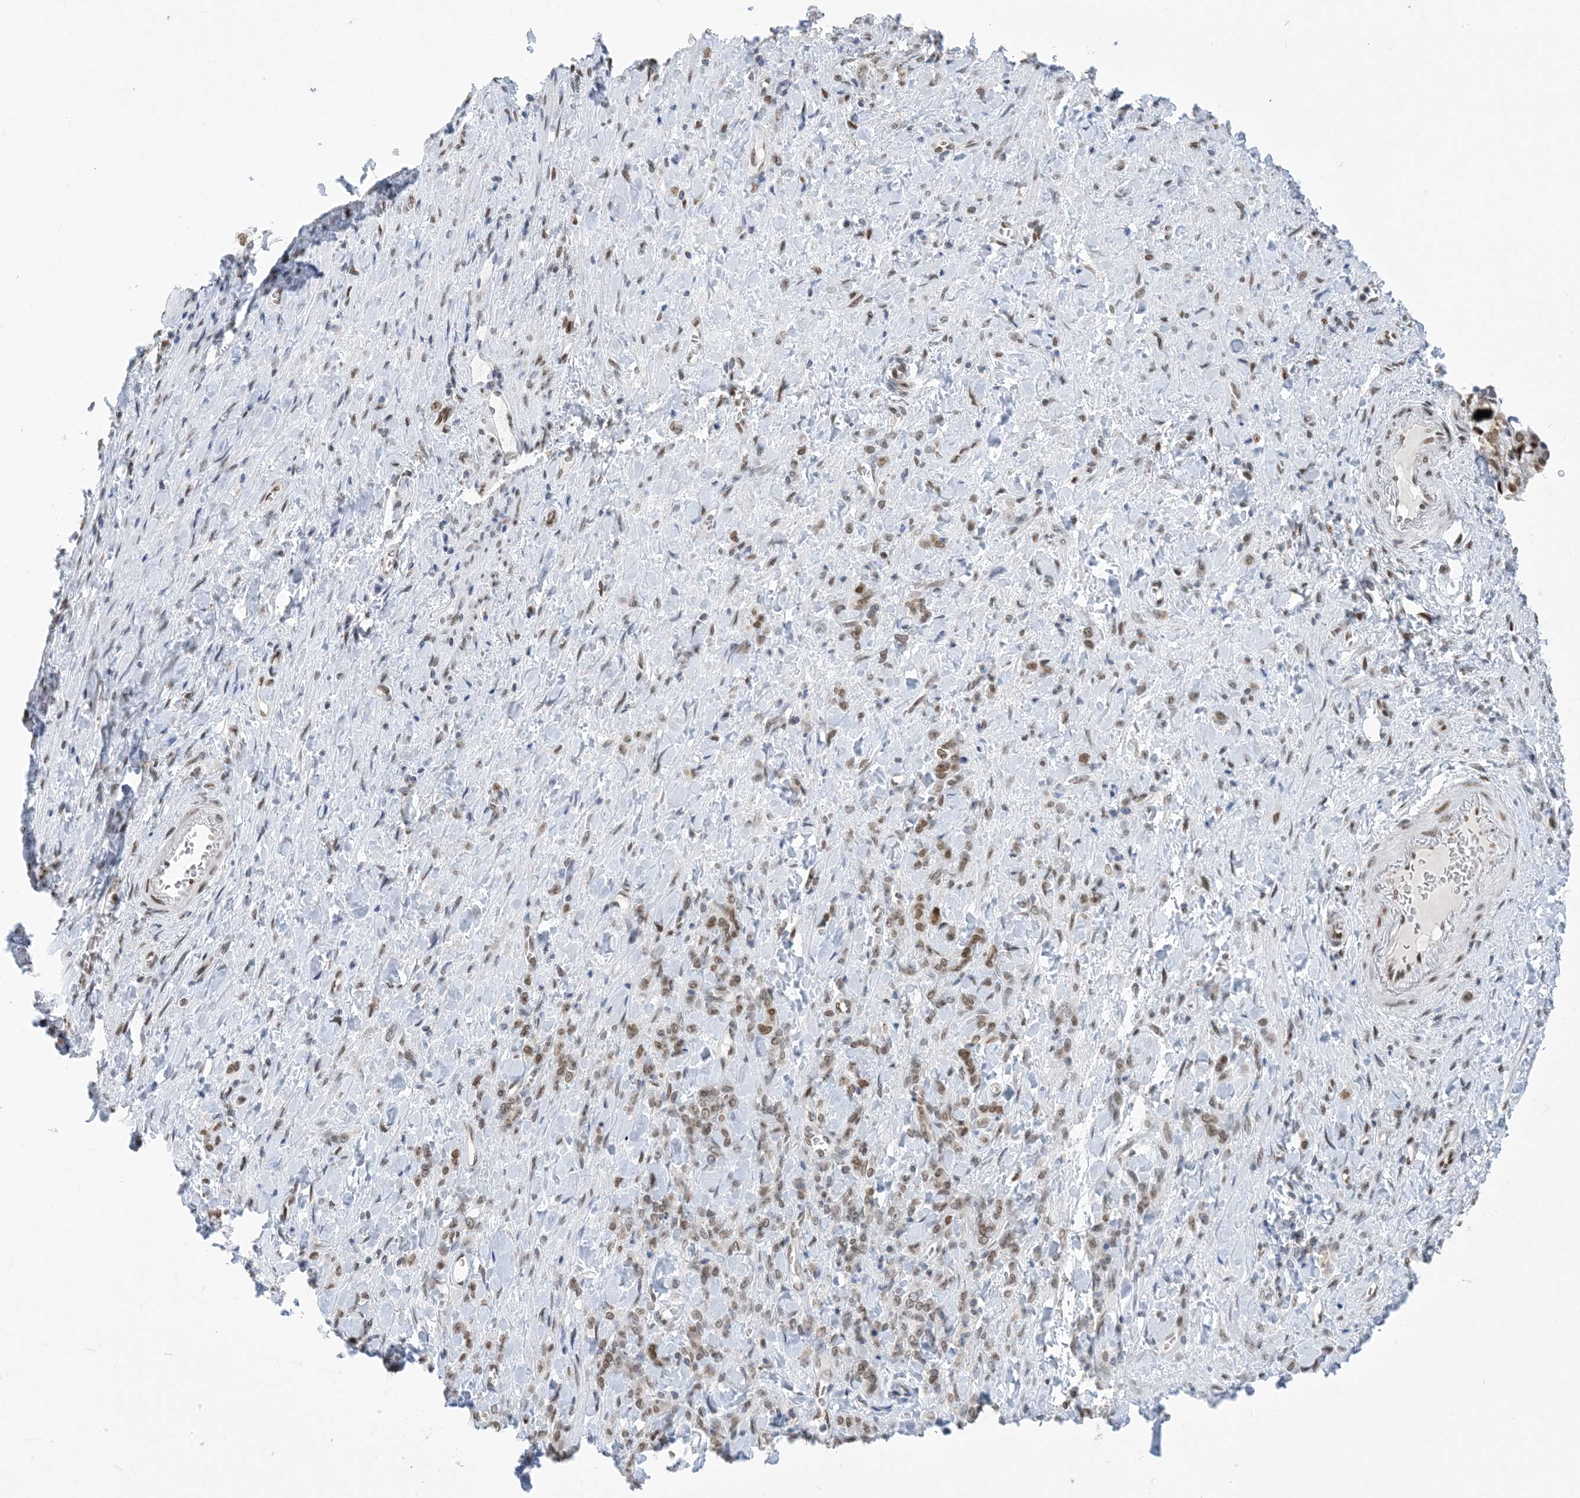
{"staining": {"intensity": "moderate", "quantity": ">75%", "location": "nuclear"}, "tissue": "stomach cancer", "cell_type": "Tumor cells", "image_type": "cancer", "snomed": [{"axis": "morphology", "description": "Normal tissue, NOS"}, {"axis": "morphology", "description": "Adenocarcinoma, NOS"}, {"axis": "topography", "description": "Stomach"}], "caption": "Protein staining reveals moderate nuclear staining in about >75% of tumor cells in adenocarcinoma (stomach).", "gene": "PCYT1A", "patient": {"sex": "male", "age": 82}}